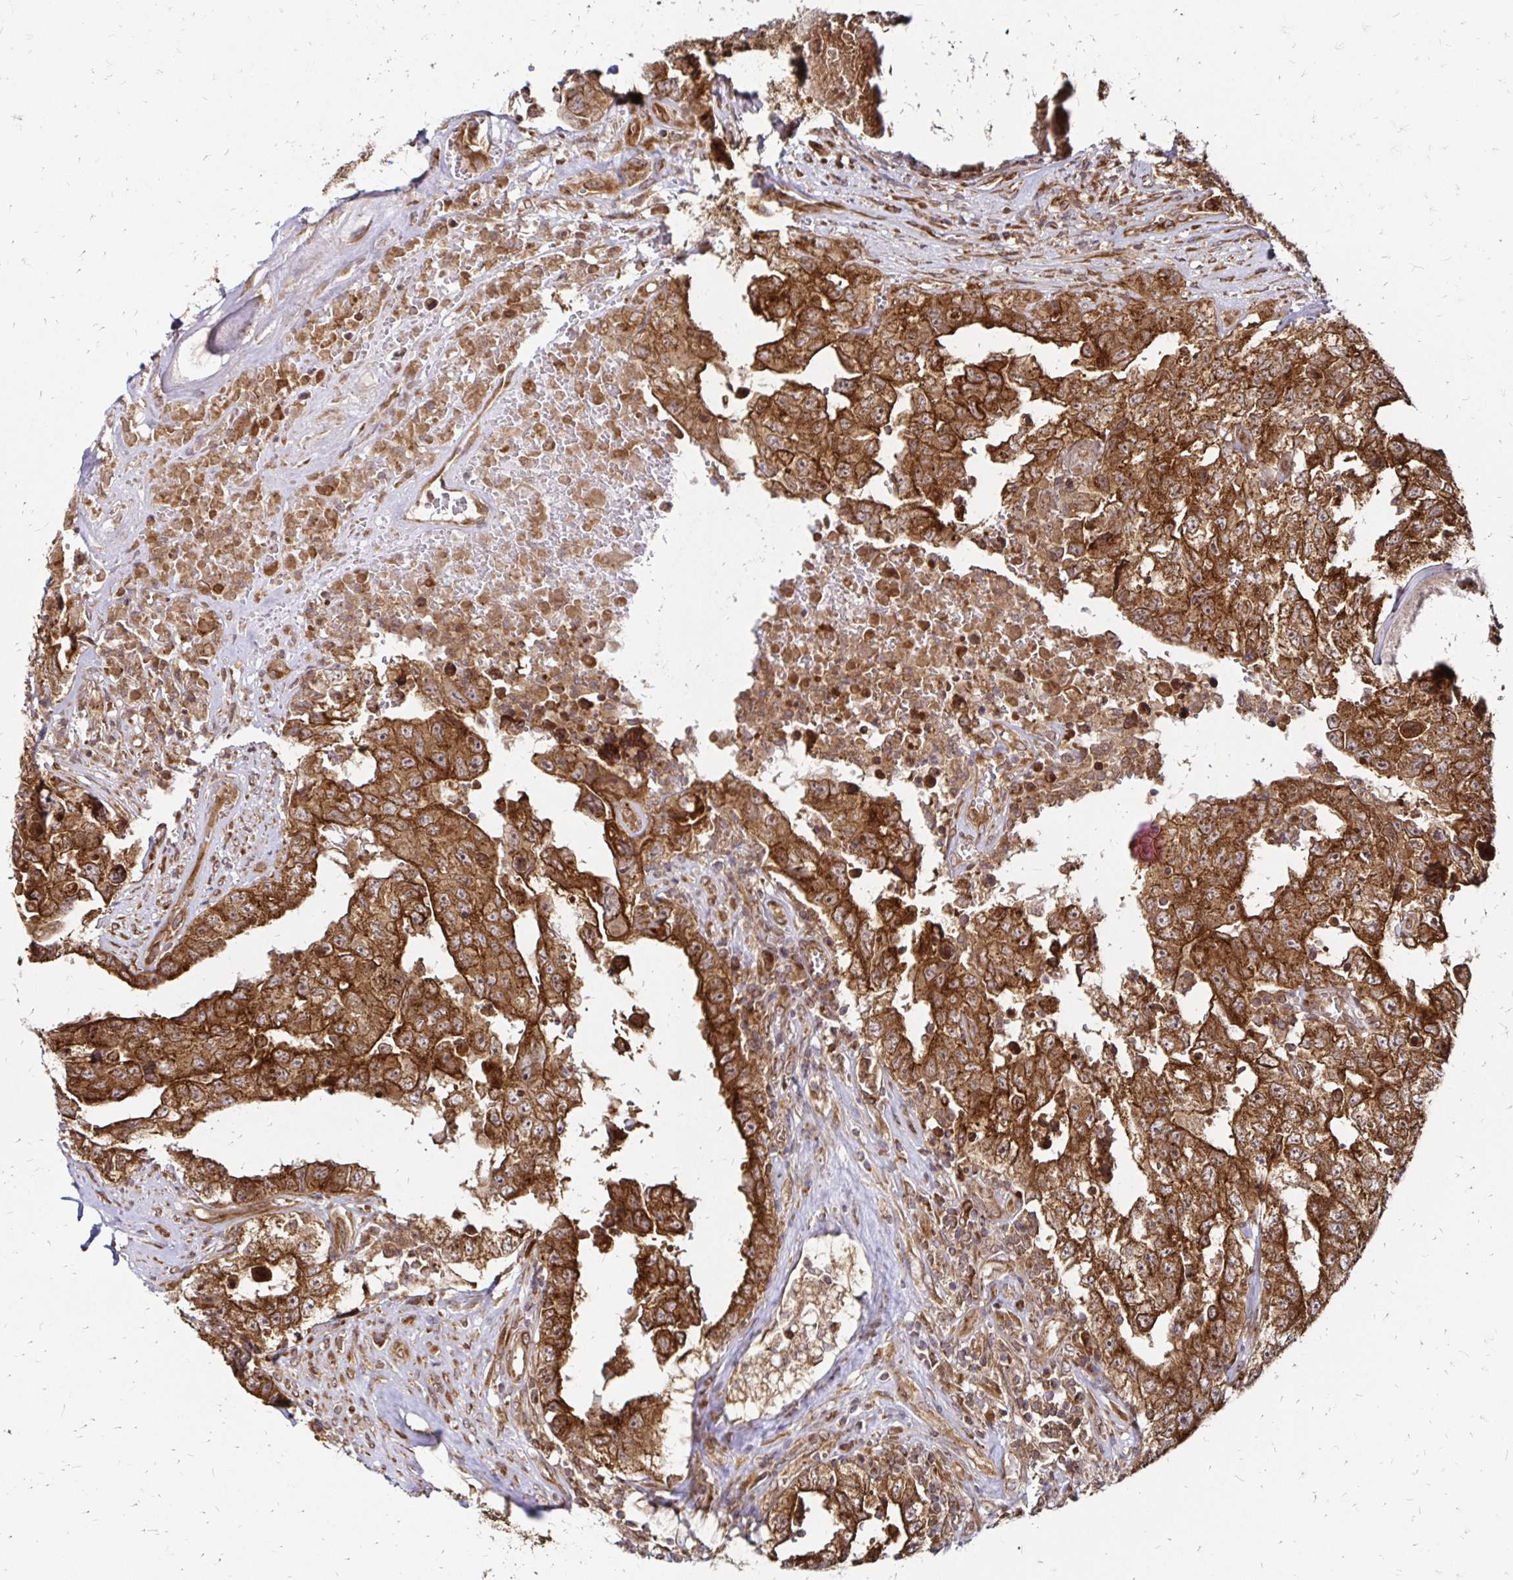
{"staining": {"intensity": "strong", "quantity": ">75%", "location": "cytoplasmic/membranous"}, "tissue": "testis cancer", "cell_type": "Tumor cells", "image_type": "cancer", "snomed": [{"axis": "morphology", "description": "Normal tissue, NOS"}, {"axis": "morphology", "description": "Carcinoma, Embryonal, NOS"}, {"axis": "topography", "description": "Testis"}, {"axis": "topography", "description": "Epididymis"}], "caption": "Immunohistochemical staining of human testis cancer displays high levels of strong cytoplasmic/membranous protein positivity in about >75% of tumor cells.", "gene": "ZW10", "patient": {"sex": "male", "age": 25}}